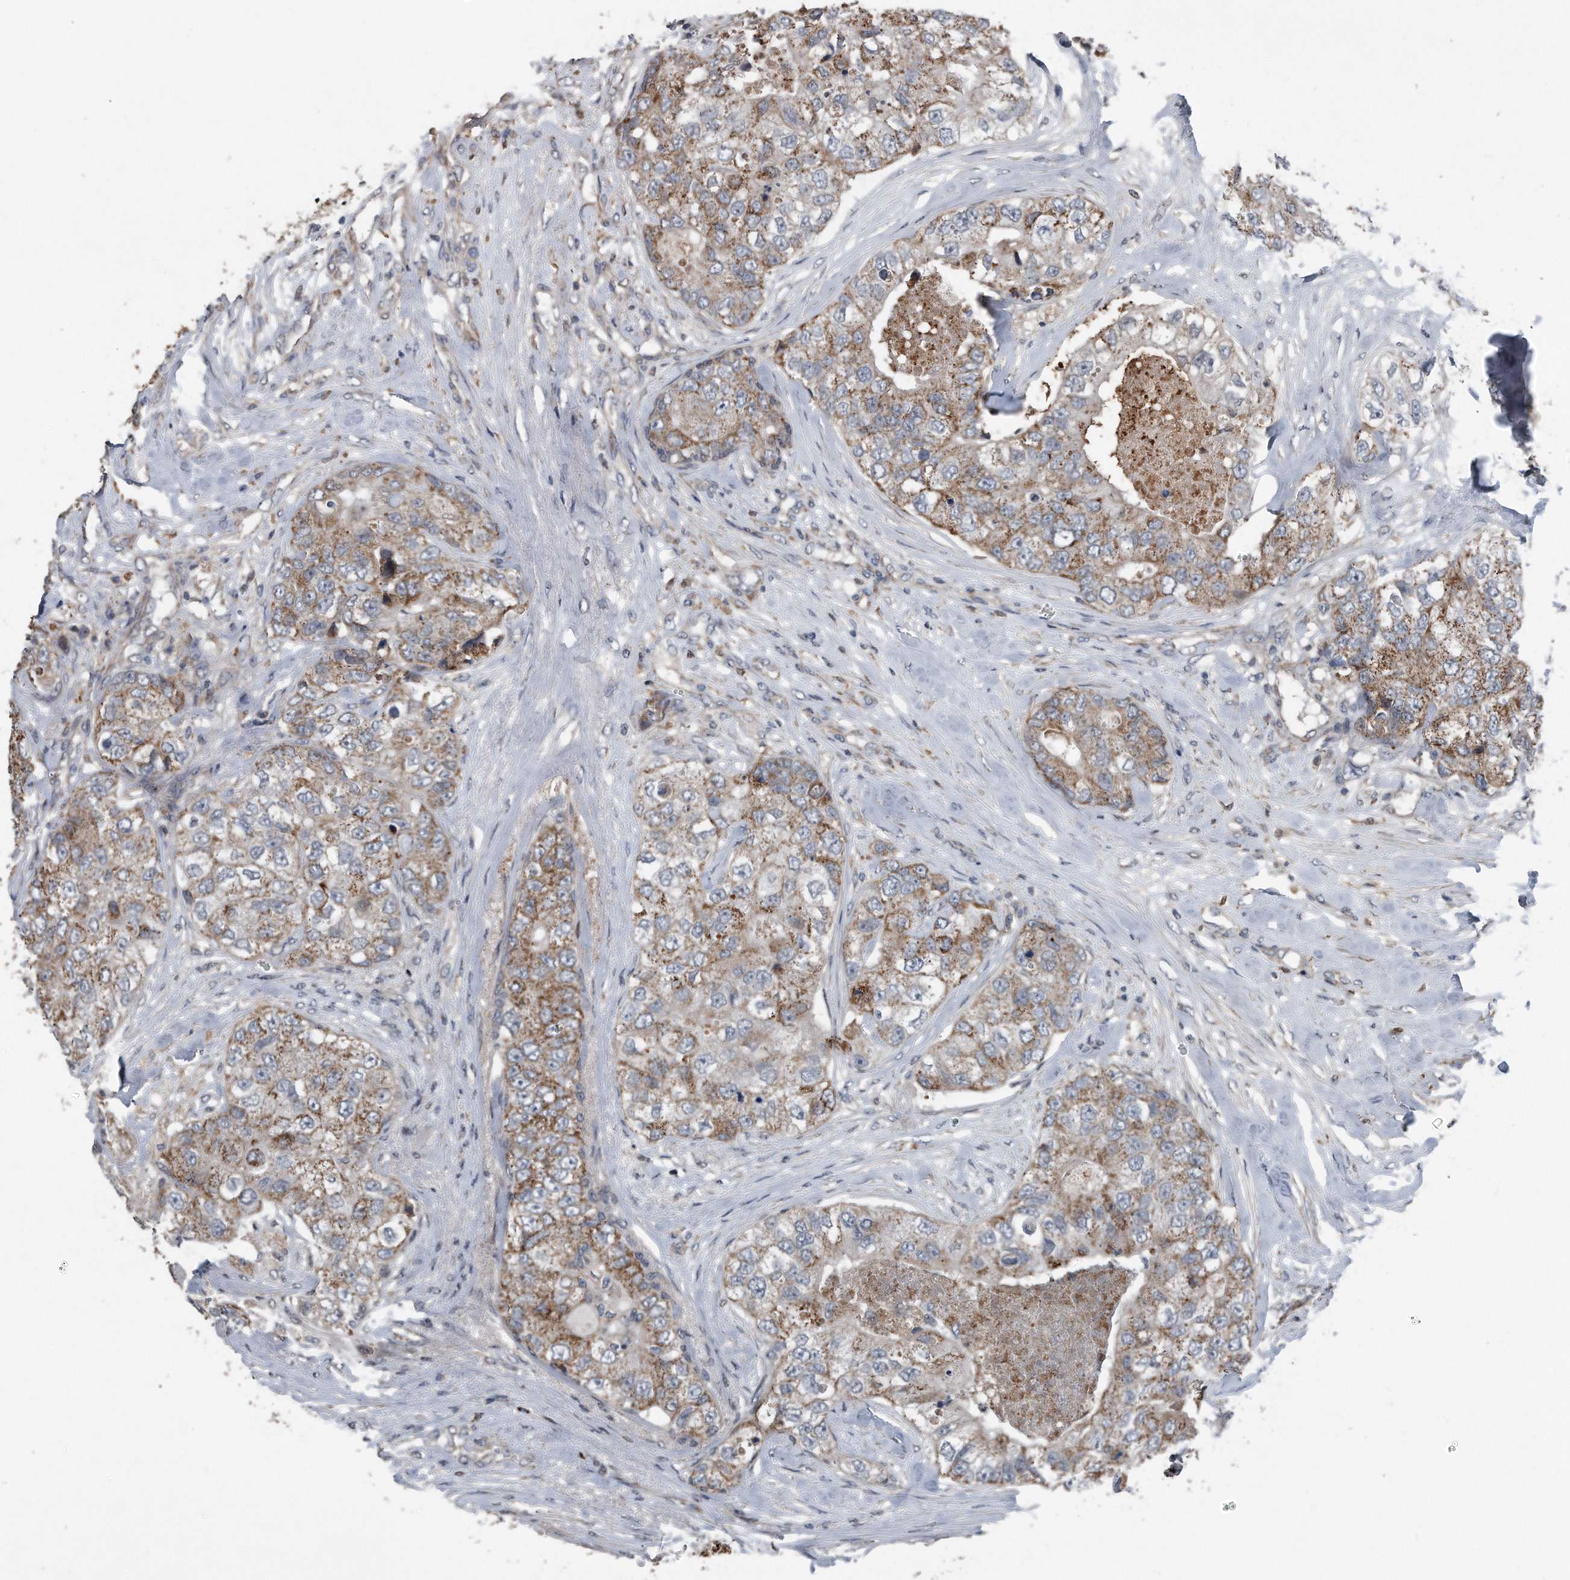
{"staining": {"intensity": "moderate", "quantity": ">75%", "location": "cytoplasmic/membranous"}, "tissue": "breast cancer", "cell_type": "Tumor cells", "image_type": "cancer", "snomed": [{"axis": "morphology", "description": "Duct carcinoma"}, {"axis": "topography", "description": "Breast"}], "caption": "Immunohistochemical staining of invasive ductal carcinoma (breast) reveals moderate cytoplasmic/membranous protein expression in about >75% of tumor cells. Using DAB (brown) and hematoxylin (blue) stains, captured at high magnification using brightfield microscopy.", "gene": "DST", "patient": {"sex": "female", "age": 62}}